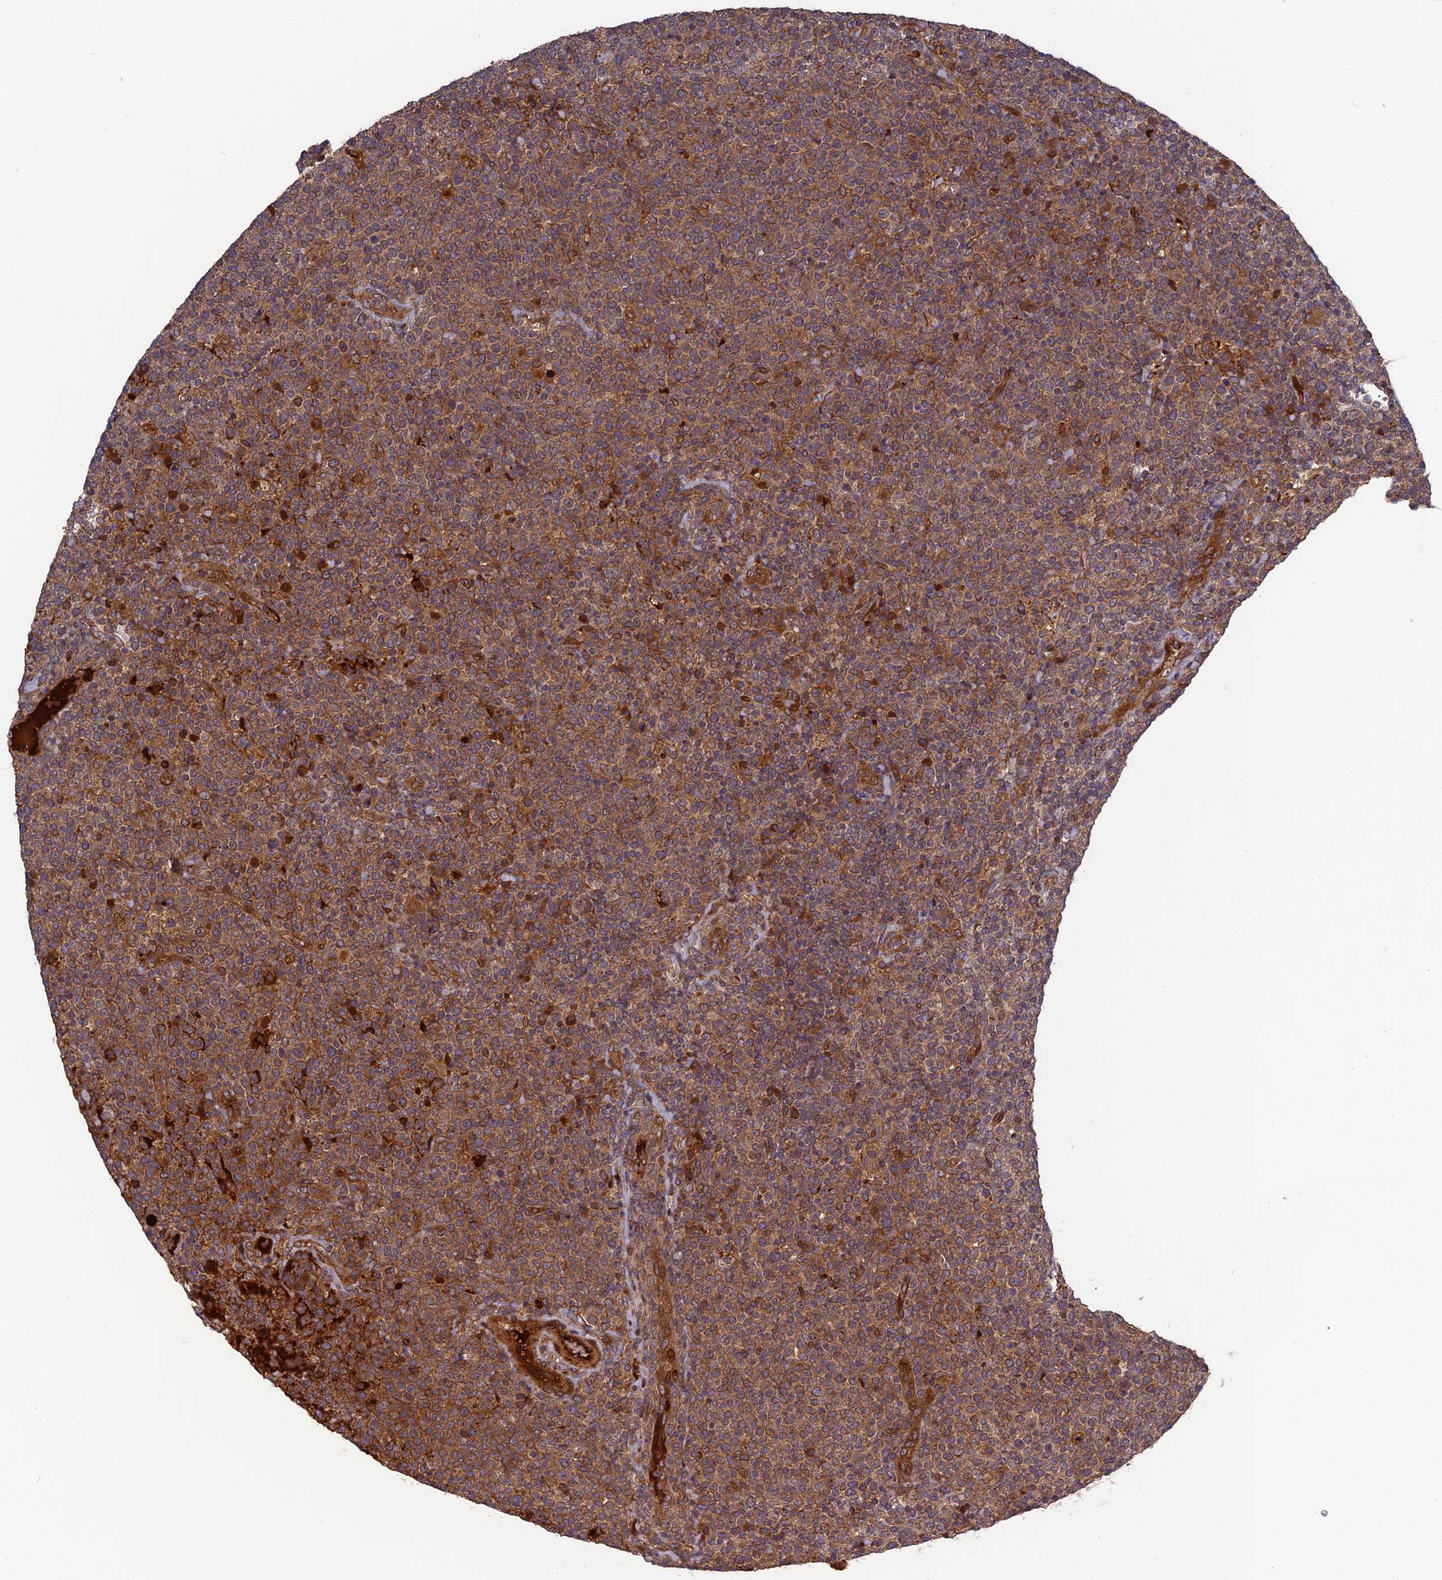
{"staining": {"intensity": "moderate", "quantity": ">75%", "location": "cytoplasmic/membranous"}, "tissue": "lymphoma", "cell_type": "Tumor cells", "image_type": "cancer", "snomed": [{"axis": "morphology", "description": "Malignant lymphoma, non-Hodgkin's type, High grade"}, {"axis": "topography", "description": "Lymph node"}], "caption": "Protein analysis of high-grade malignant lymphoma, non-Hodgkin's type tissue shows moderate cytoplasmic/membranous staining in about >75% of tumor cells.", "gene": "TMUB2", "patient": {"sex": "male", "age": 61}}